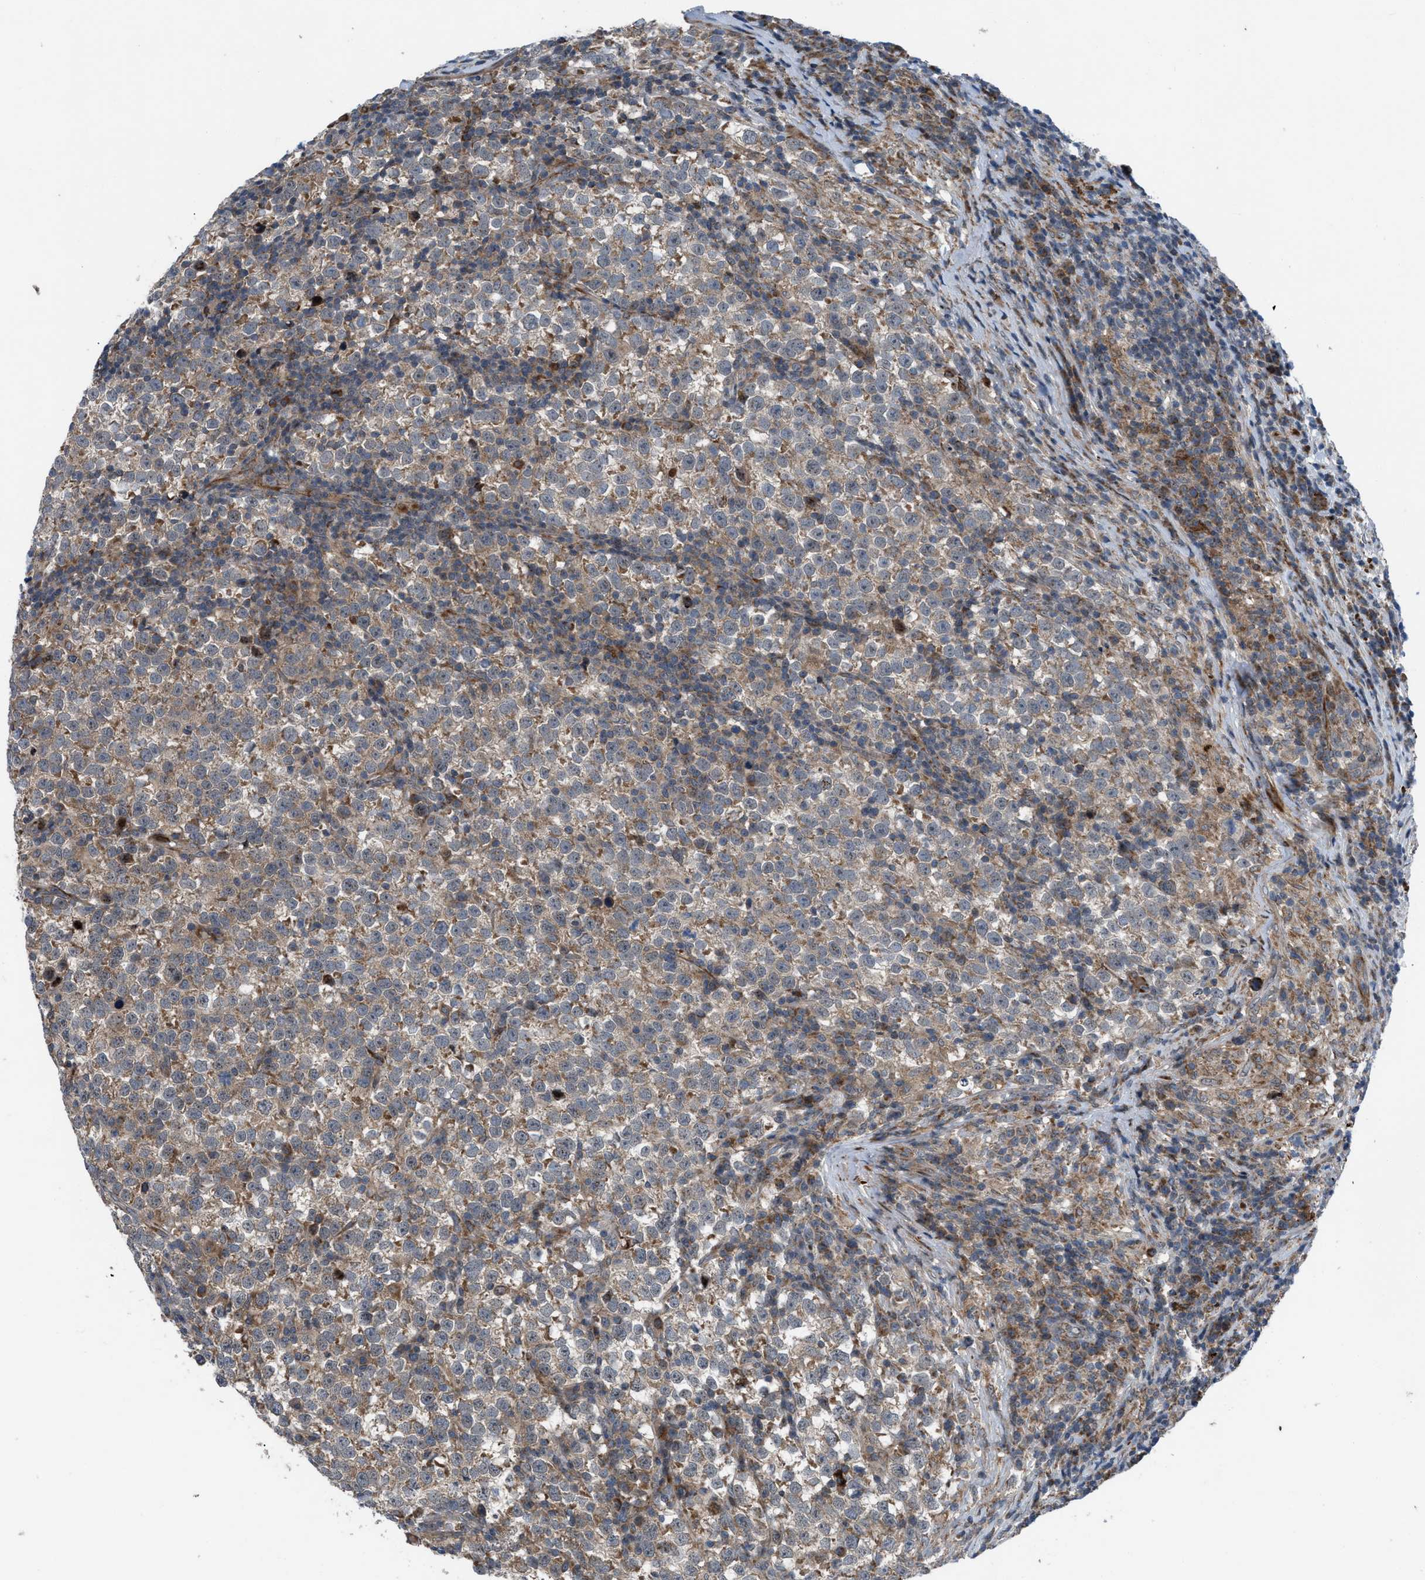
{"staining": {"intensity": "moderate", "quantity": "25%-75%", "location": "cytoplasmic/membranous"}, "tissue": "testis cancer", "cell_type": "Tumor cells", "image_type": "cancer", "snomed": [{"axis": "morphology", "description": "Normal tissue, NOS"}, {"axis": "morphology", "description": "Seminoma, NOS"}, {"axis": "topography", "description": "Testis"}], "caption": "Immunohistochemical staining of human testis seminoma exhibits moderate cytoplasmic/membranous protein expression in about 25%-75% of tumor cells.", "gene": "AP3M2", "patient": {"sex": "male", "age": 43}}